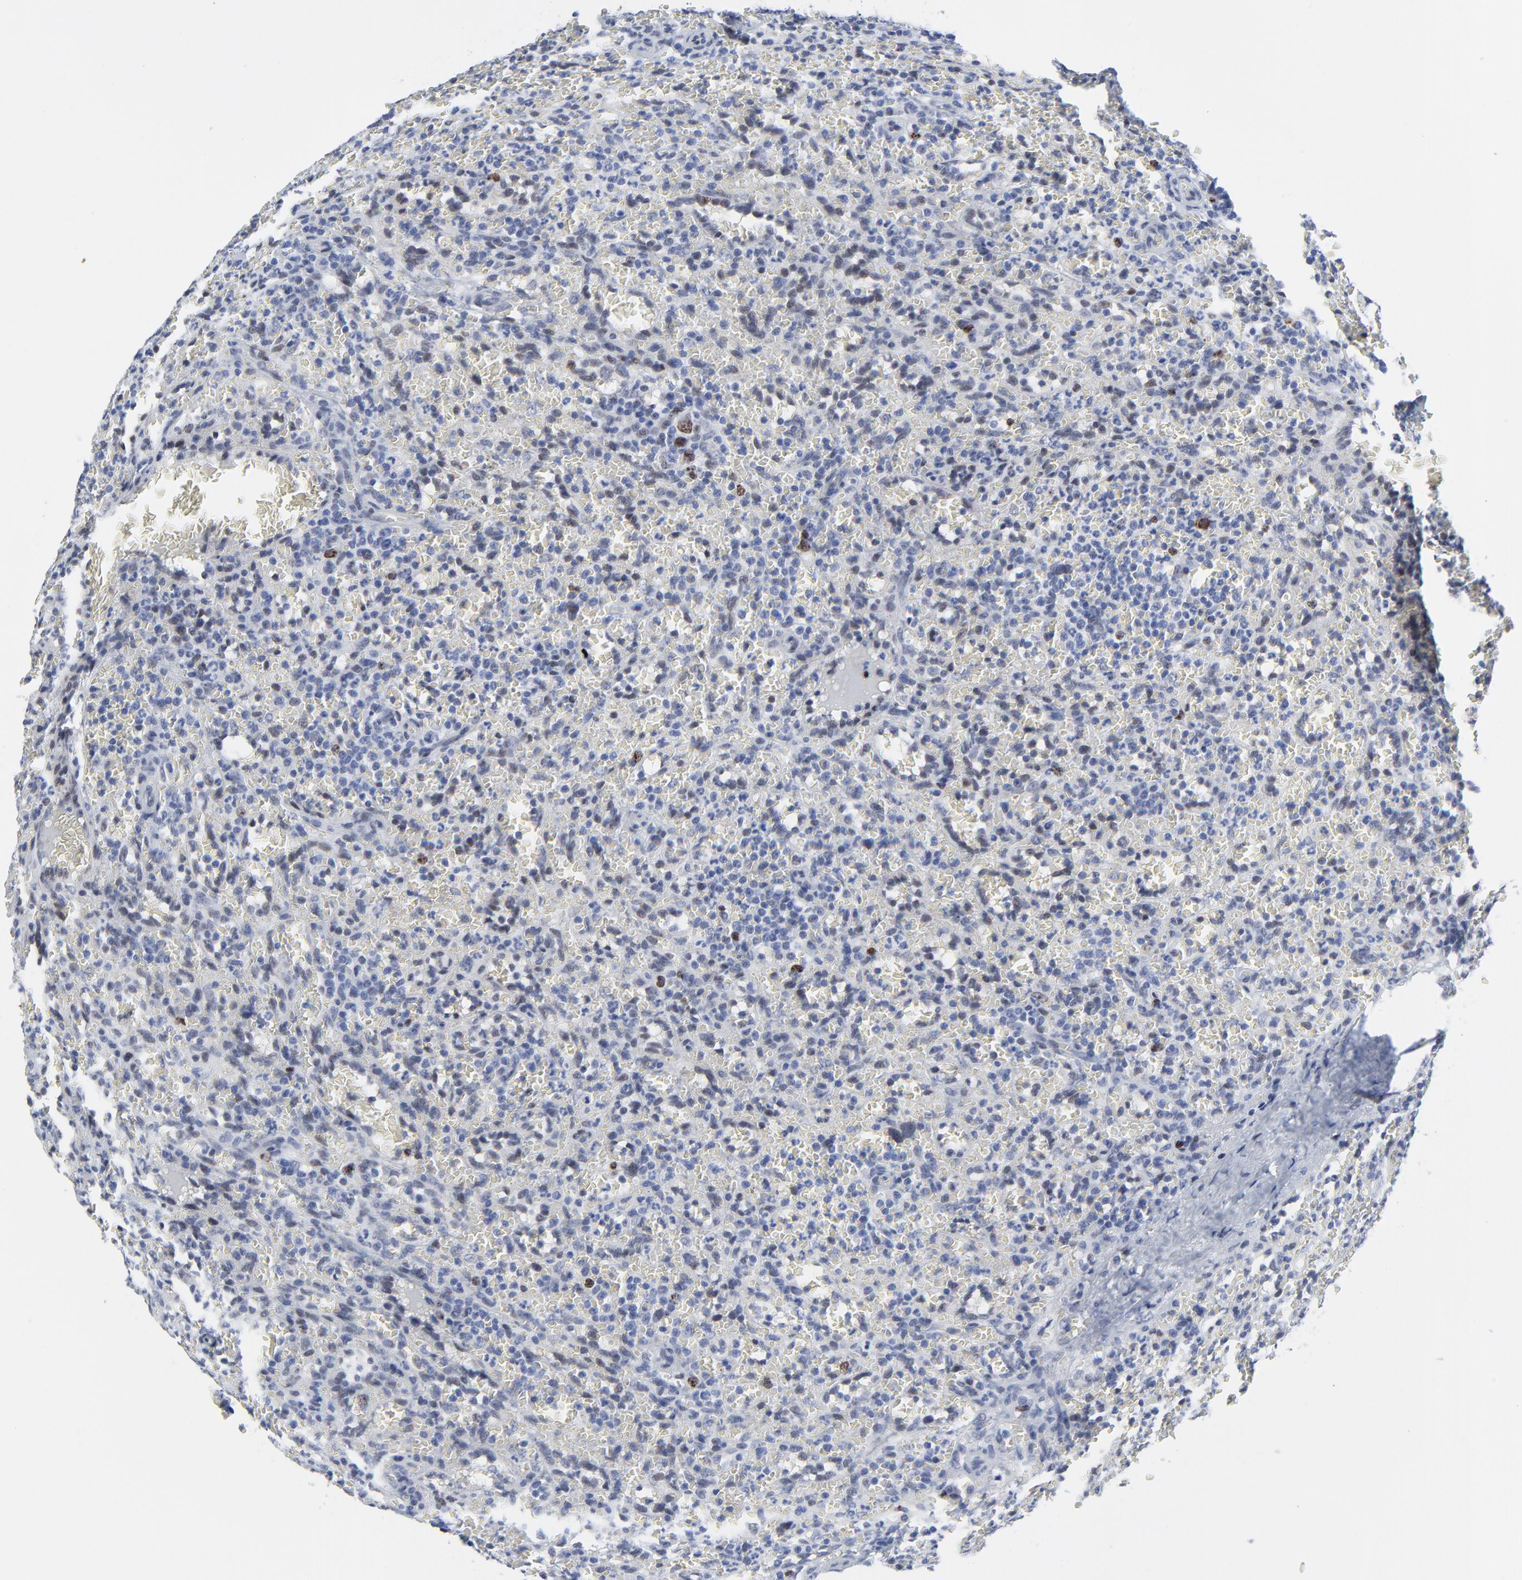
{"staining": {"intensity": "moderate", "quantity": "<25%", "location": "nuclear"}, "tissue": "lymphoma", "cell_type": "Tumor cells", "image_type": "cancer", "snomed": [{"axis": "morphology", "description": "Malignant lymphoma, non-Hodgkin's type, Low grade"}, {"axis": "topography", "description": "Spleen"}], "caption": "DAB immunohistochemical staining of human low-grade malignant lymphoma, non-Hodgkin's type shows moderate nuclear protein expression in approximately <25% of tumor cells.", "gene": "ZNF589", "patient": {"sex": "female", "age": 64}}